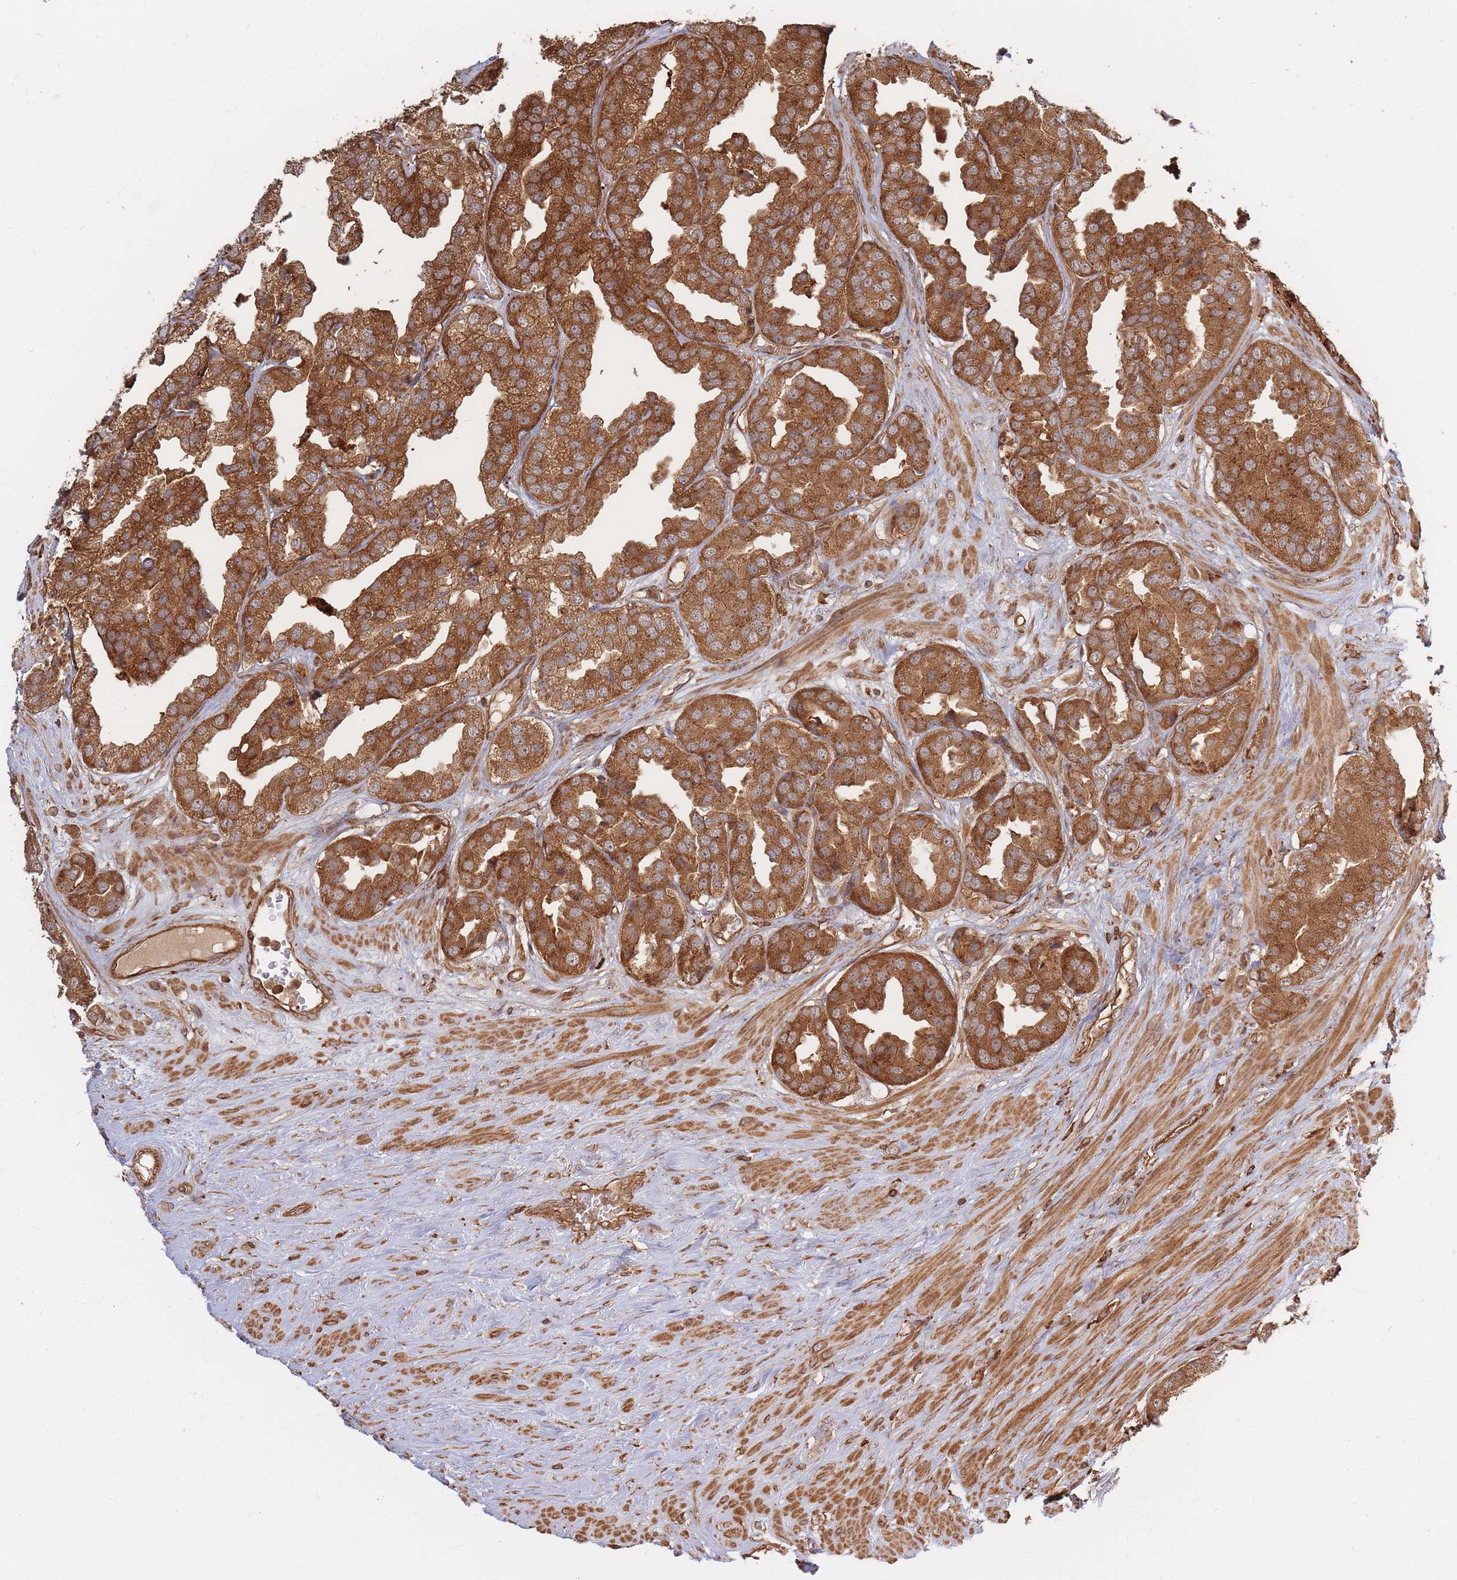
{"staining": {"intensity": "strong", "quantity": ">75%", "location": "cytoplasmic/membranous"}, "tissue": "prostate cancer", "cell_type": "Tumor cells", "image_type": "cancer", "snomed": [{"axis": "morphology", "description": "Adenocarcinoma, High grade"}, {"axis": "topography", "description": "Prostate"}], "caption": "Tumor cells display high levels of strong cytoplasmic/membranous expression in about >75% of cells in prostate adenocarcinoma (high-grade). (DAB (3,3'-diaminobenzidine) = brown stain, brightfield microscopy at high magnification).", "gene": "RASSF2", "patient": {"sex": "male", "age": 63}}